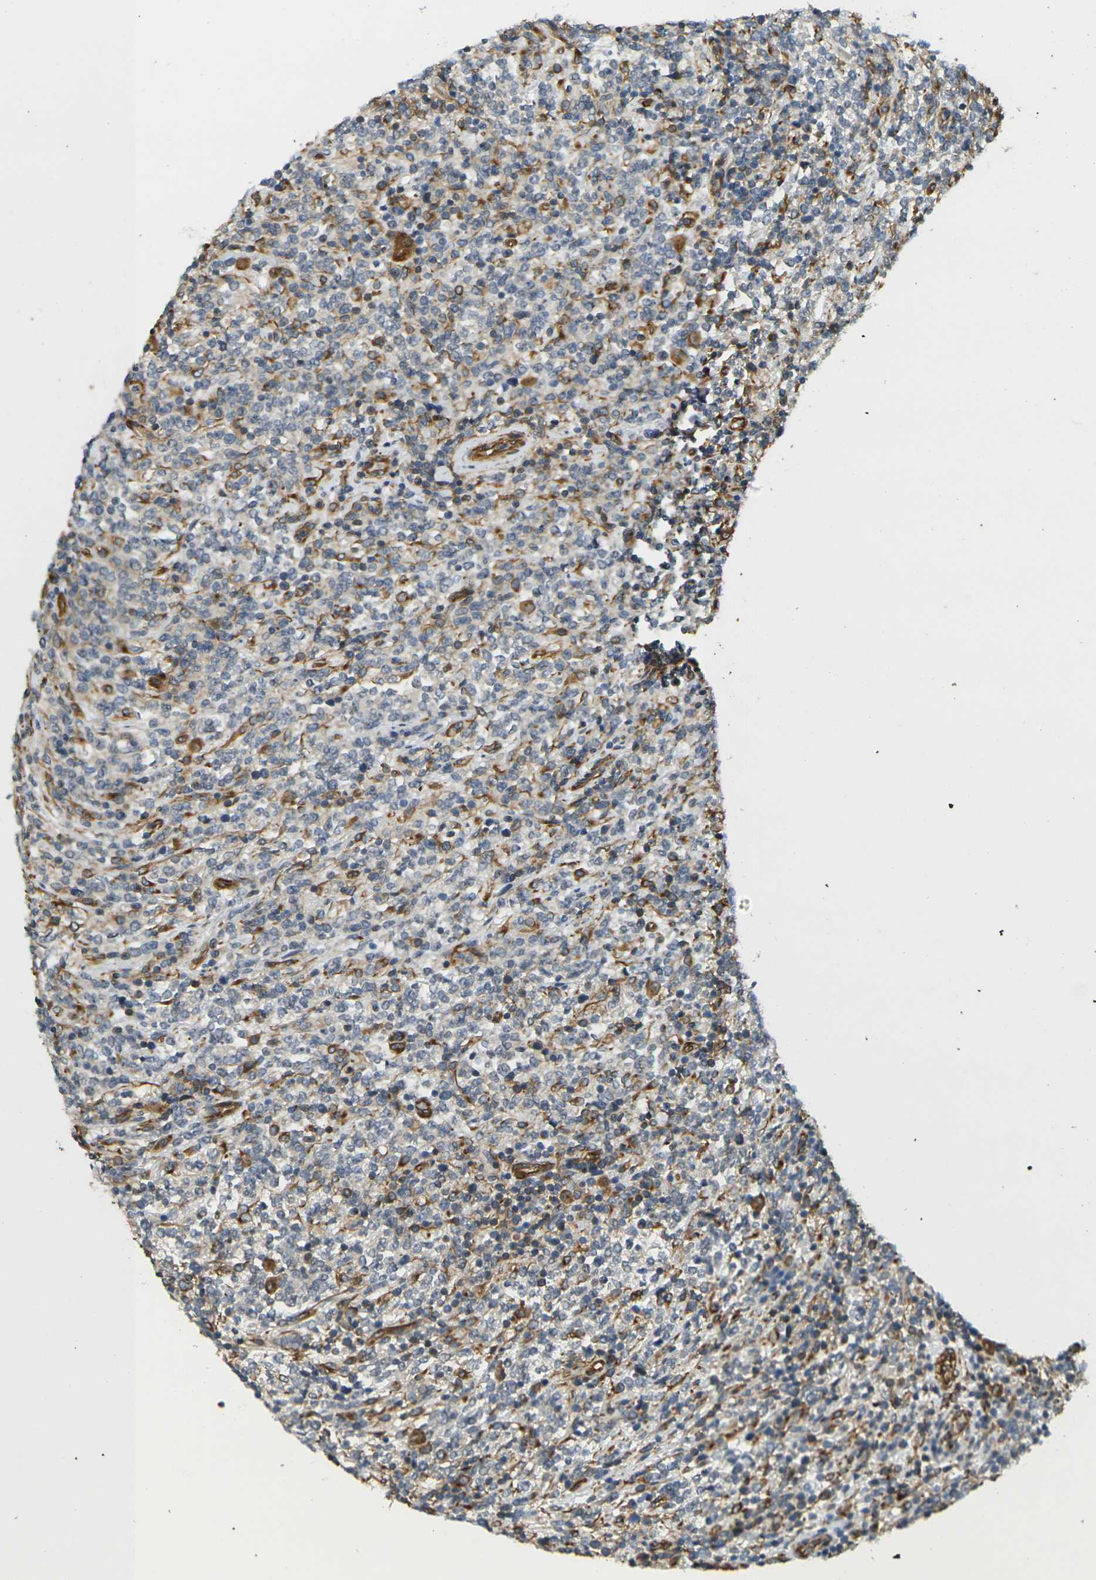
{"staining": {"intensity": "moderate", "quantity": "<25%", "location": "cytoplasmic/membranous"}, "tissue": "lymphoma", "cell_type": "Tumor cells", "image_type": "cancer", "snomed": [{"axis": "morphology", "description": "Malignant lymphoma, non-Hodgkin's type, High grade"}, {"axis": "topography", "description": "Soft tissue"}], "caption": "Human lymphoma stained with a protein marker shows moderate staining in tumor cells.", "gene": "CYTH3", "patient": {"sex": "male", "age": 18}}